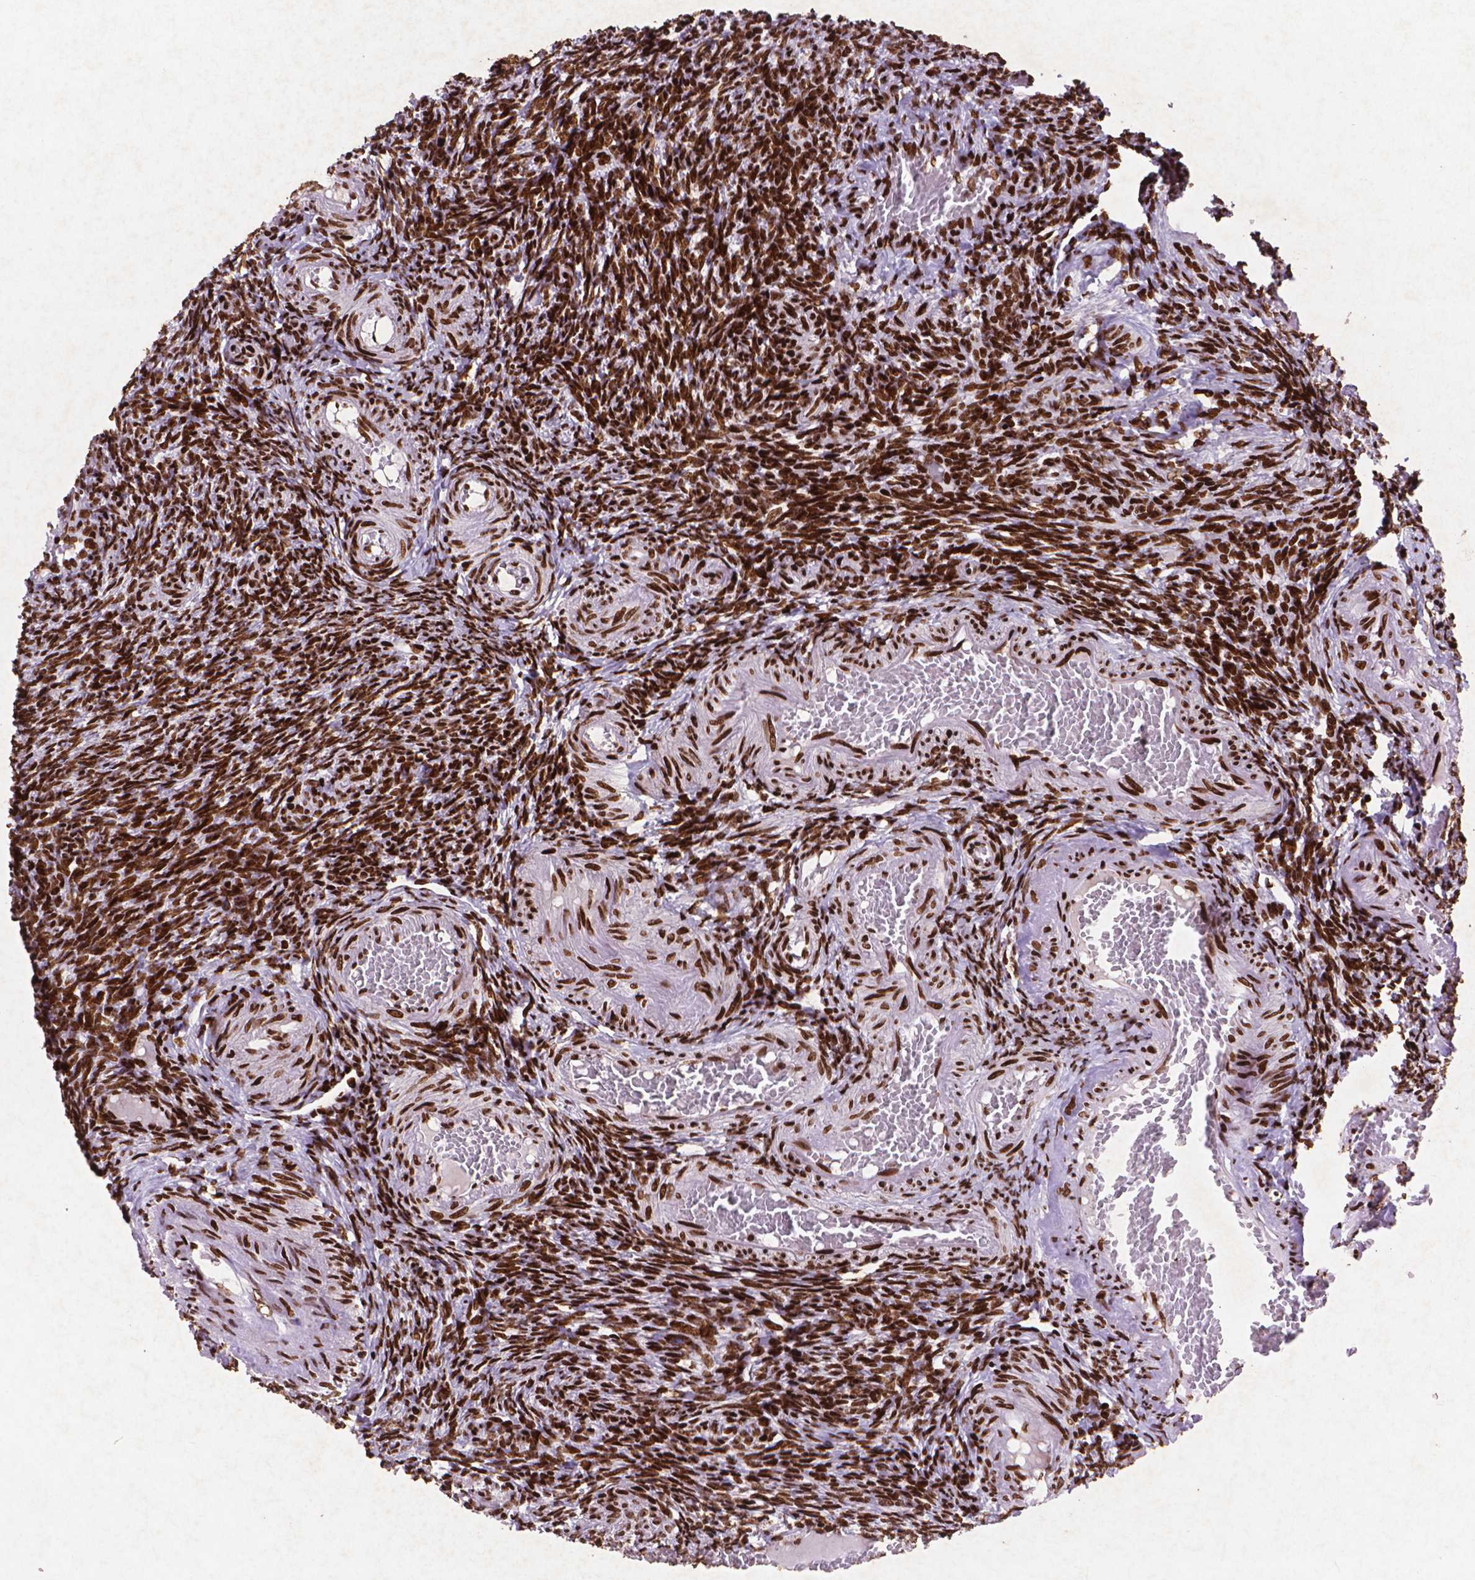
{"staining": {"intensity": "strong", "quantity": ">75%", "location": "nuclear"}, "tissue": "ovary", "cell_type": "Ovarian stroma cells", "image_type": "normal", "snomed": [{"axis": "morphology", "description": "Normal tissue, NOS"}, {"axis": "topography", "description": "Ovary"}], "caption": "Protein staining reveals strong nuclear expression in about >75% of ovarian stroma cells in benign ovary. The protein of interest is shown in brown color, while the nuclei are stained blue.", "gene": "CITED2", "patient": {"sex": "female", "age": 39}}